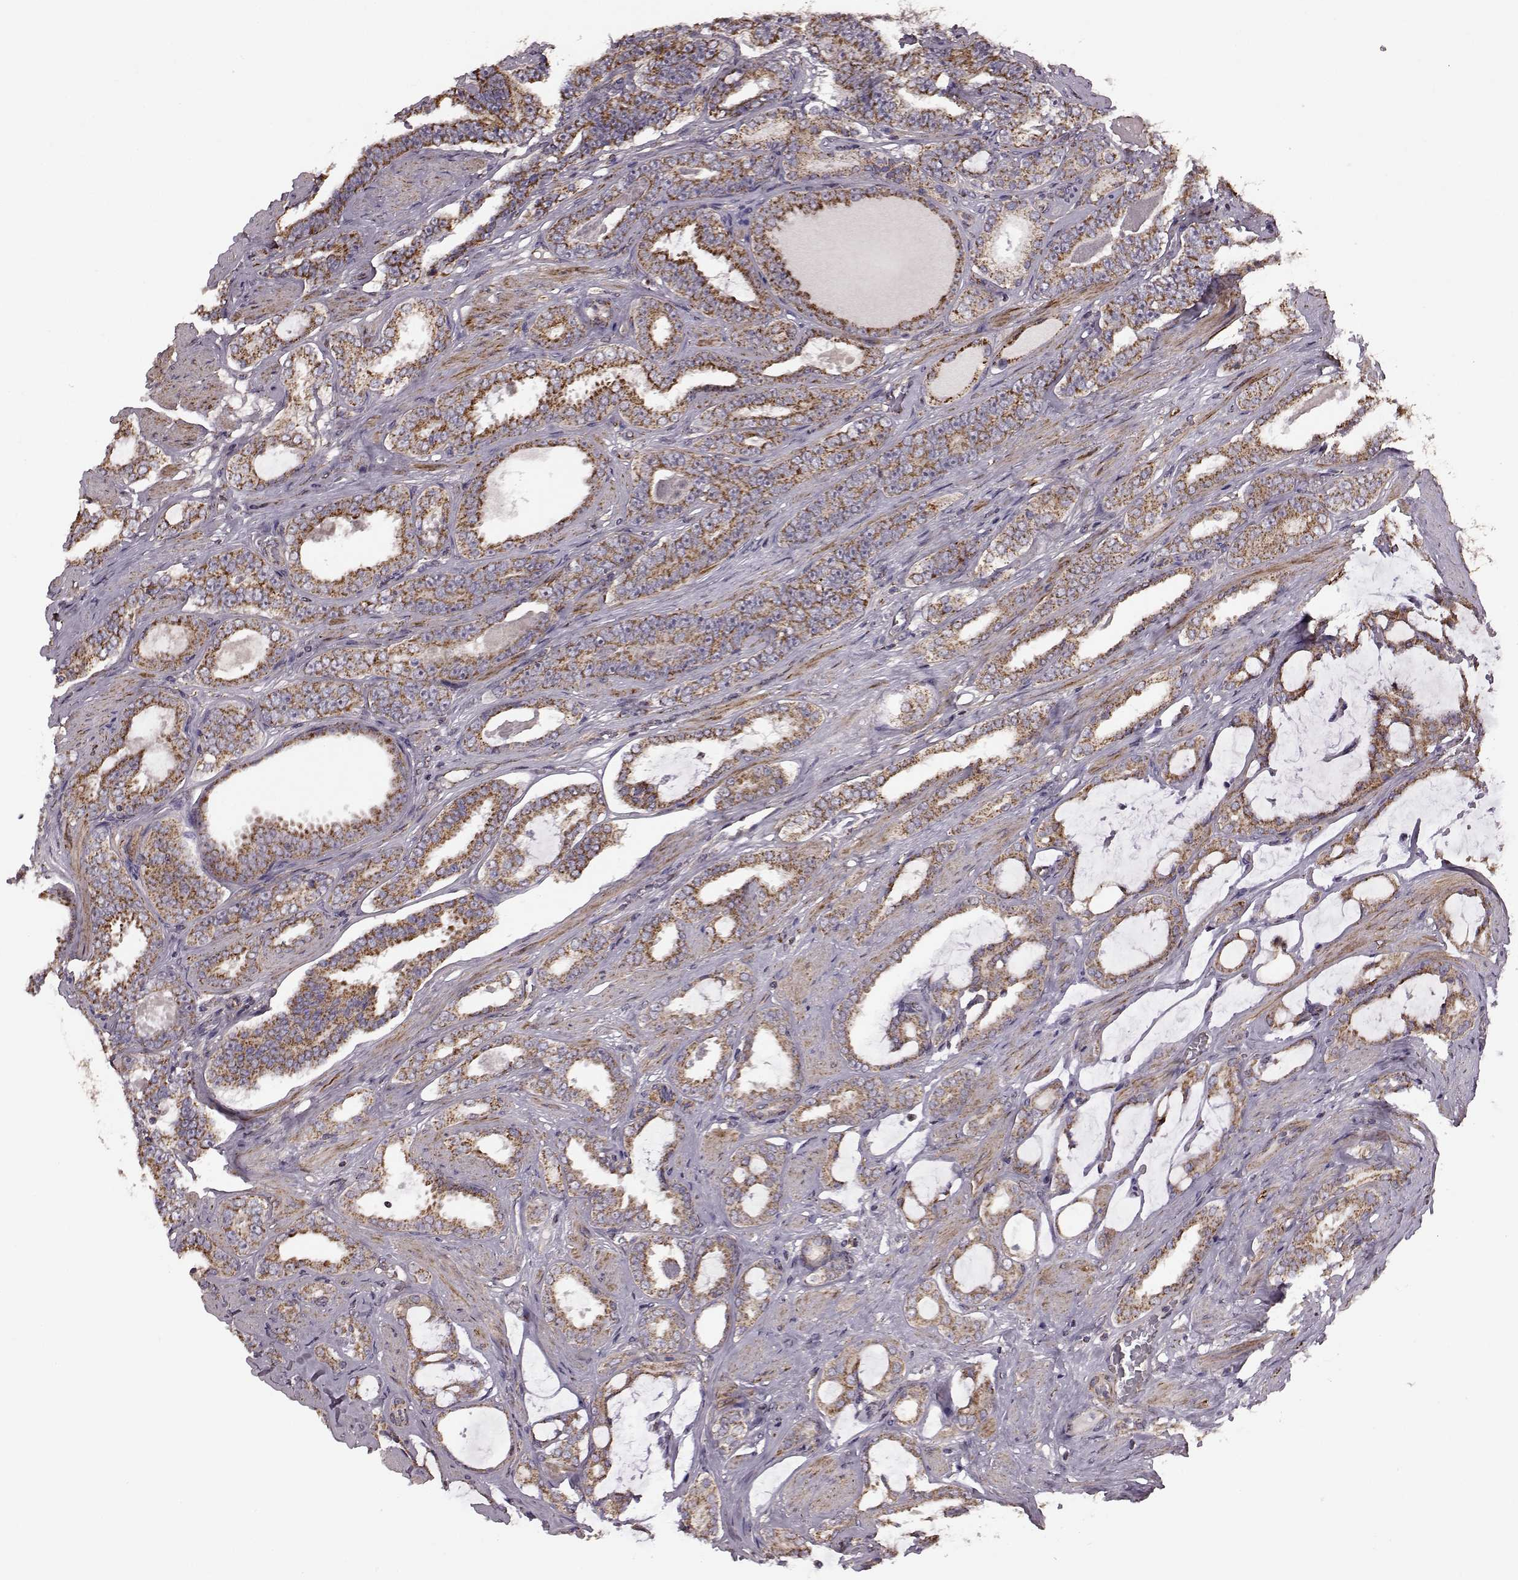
{"staining": {"intensity": "moderate", "quantity": ">75%", "location": "cytoplasmic/membranous"}, "tissue": "prostate cancer", "cell_type": "Tumor cells", "image_type": "cancer", "snomed": [{"axis": "morphology", "description": "Adenocarcinoma, High grade"}, {"axis": "topography", "description": "Prostate"}], "caption": "Prostate high-grade adenocarcinoma stained with a brown dye reveals moderate cytoplasmic/membranous positive expression in about >75% of tumor cells.", "gene": "PUDP", "patient": {"sex": "male", "age": 63}}